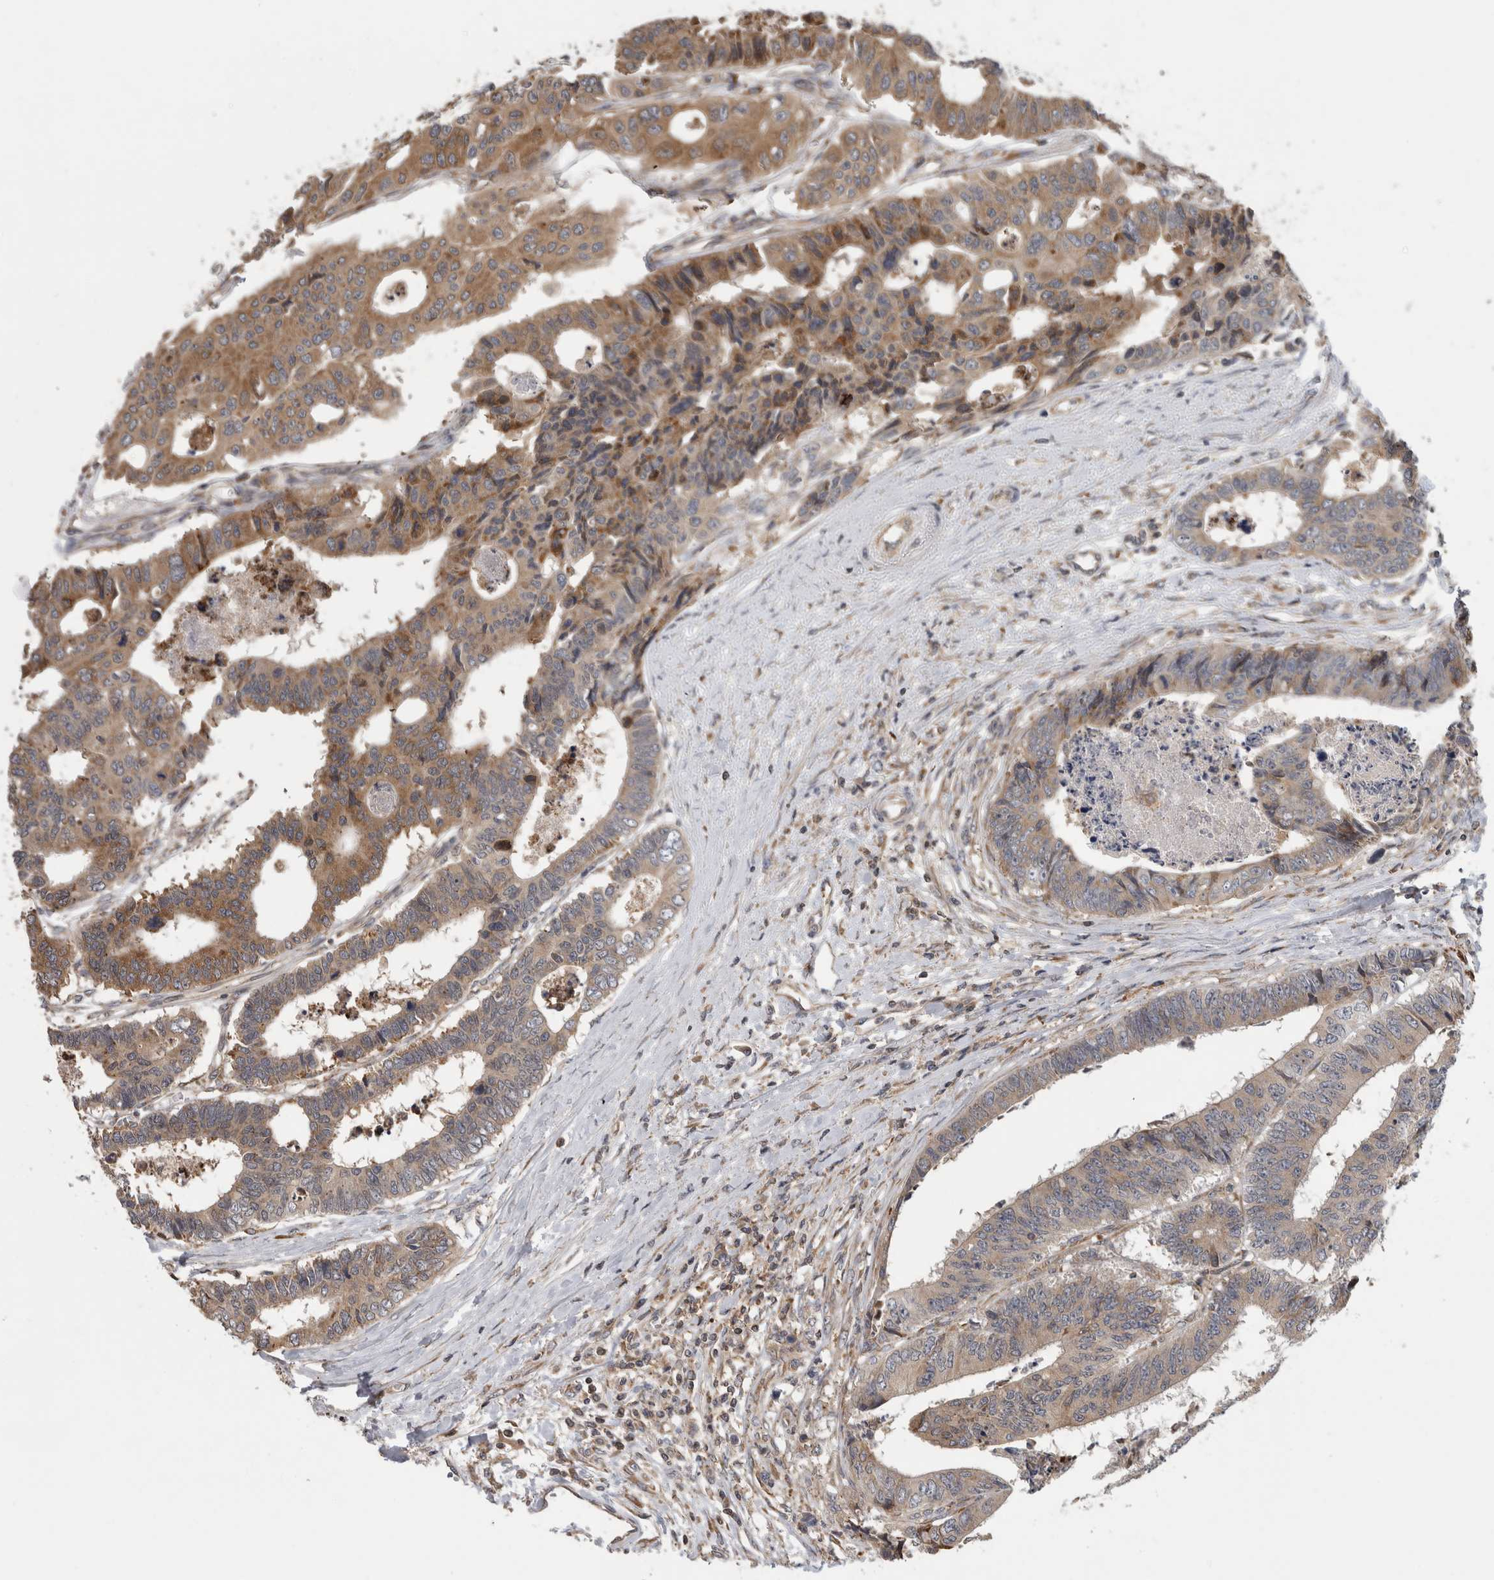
{"staining": {"intensity": "moderate", "quantity": ">75%", "location": "cytoplasmic/membranous"}, "tissue": "colorectal cancer", "cell_type": "Tumor cells", "image_type": "cancer", "snomed": [{"axis": "morphology", "description": "Adenocarcinoma, NOS"}, {"axis": "topography", "description": "Rectum"}], "caption": "IHC of adenocarcinoma (colorectal) demonstrates medium levels of moderate cytoplasmic/membranous expression in approximately >75% of tumor cells. IHC stains the protein of interest in brown and the nuclei are stained blue.", "gene": "PARP6", "patient": {"sex": "male", "age": 84}}